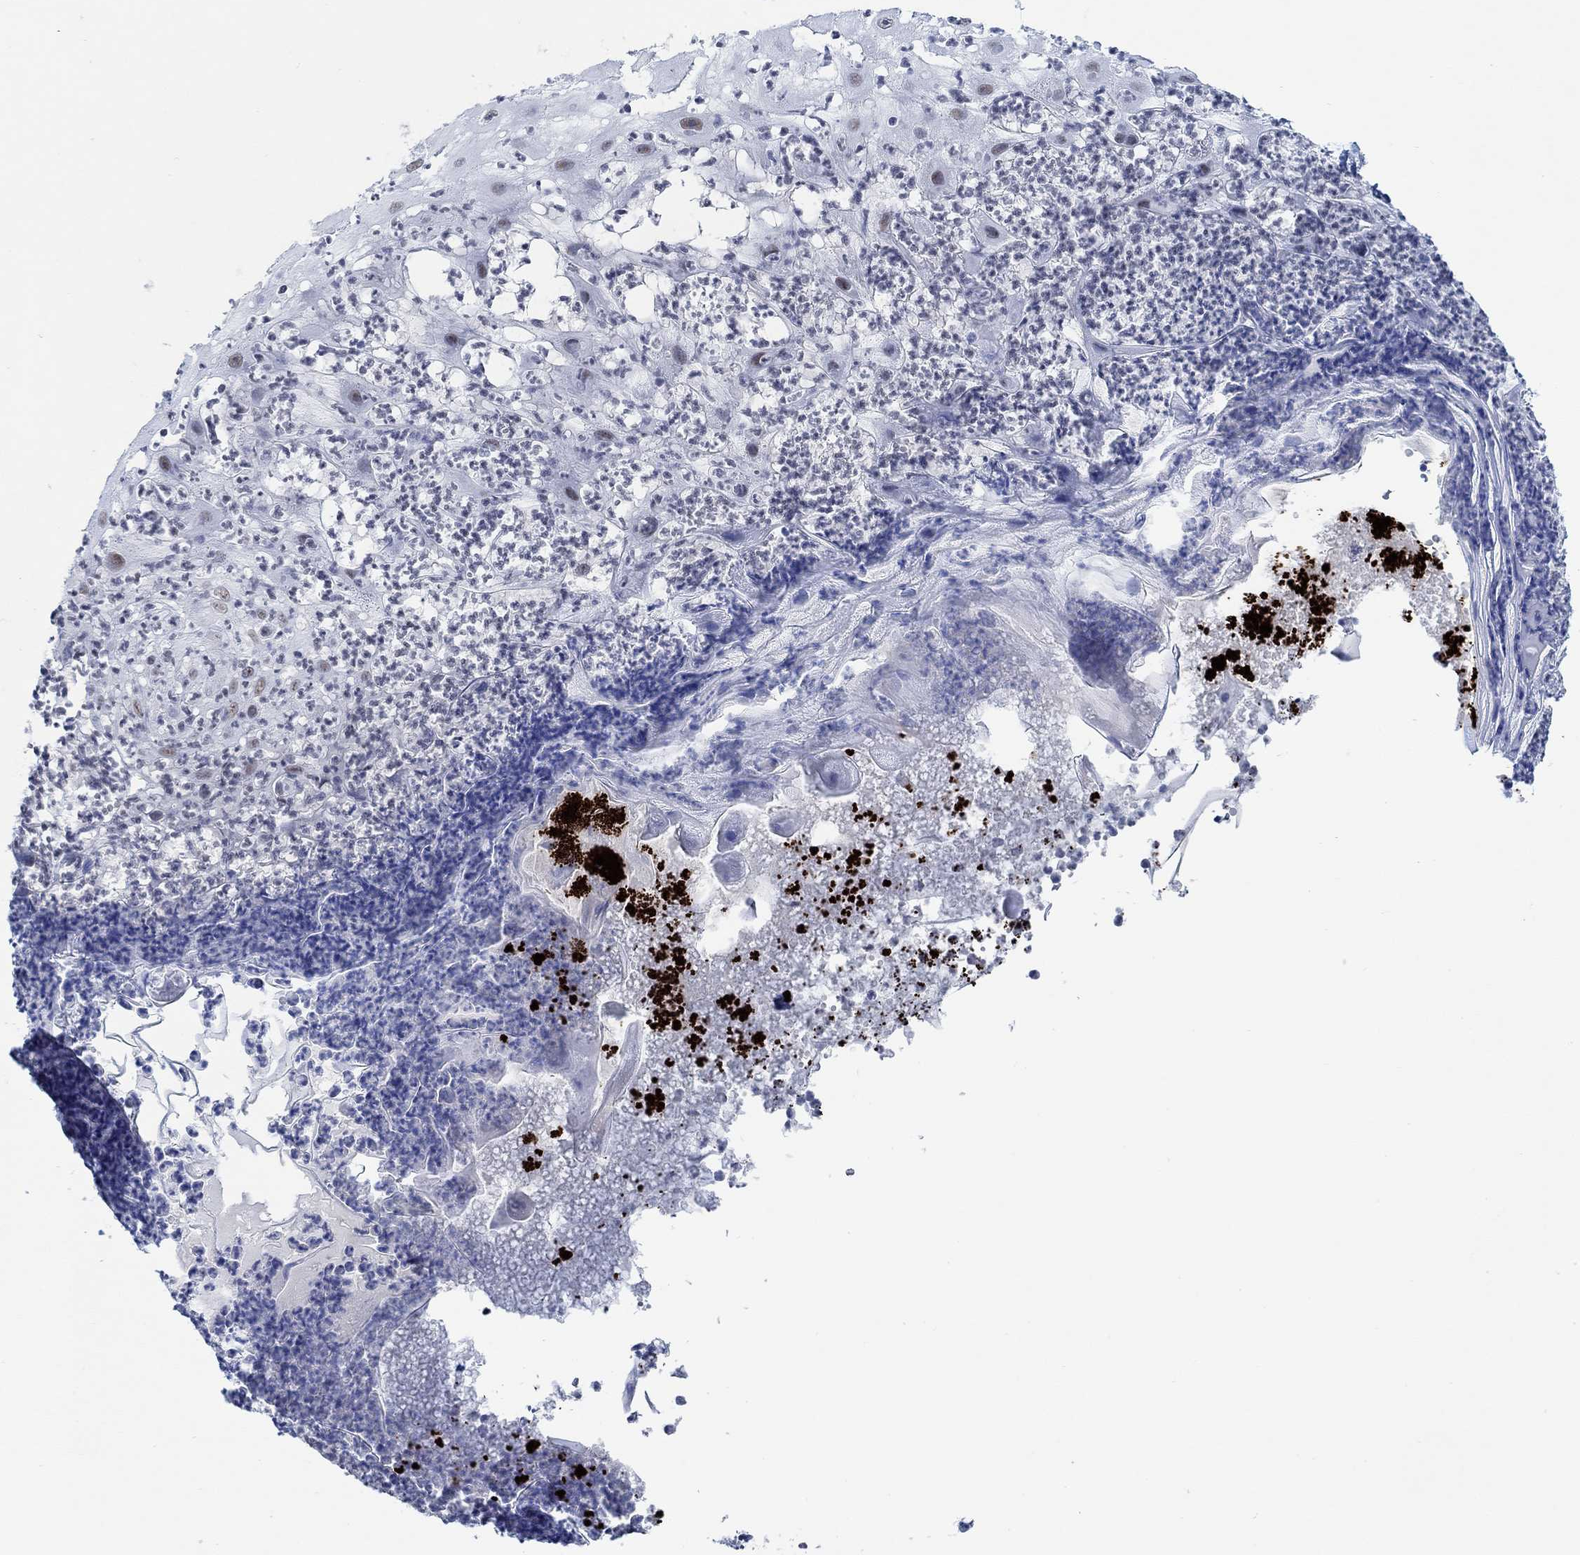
{"staining": {"intensity": "weak", "quantity": "<25%", "location": "nuclear"}, "tissue": "skin cancer", "cell_type": "Tumor cells", "image_type": "cancer", "snomed": [{"axis": "morphology", "description": "Normal tissue, NOS"}, {"axis": "morphology", "description": "Squamous cell carcinoma, NOS"}, {"axis": "topography", "description": "Skin"}], "caption": "The immunohistochemistry (IHC) histopathology image has no significant positivity in tumor cells of skin cancer (squamous cell carcinoma) tissue.", "gene": "PPP1R17", "patient": {"sex": "male", "age": 79}}